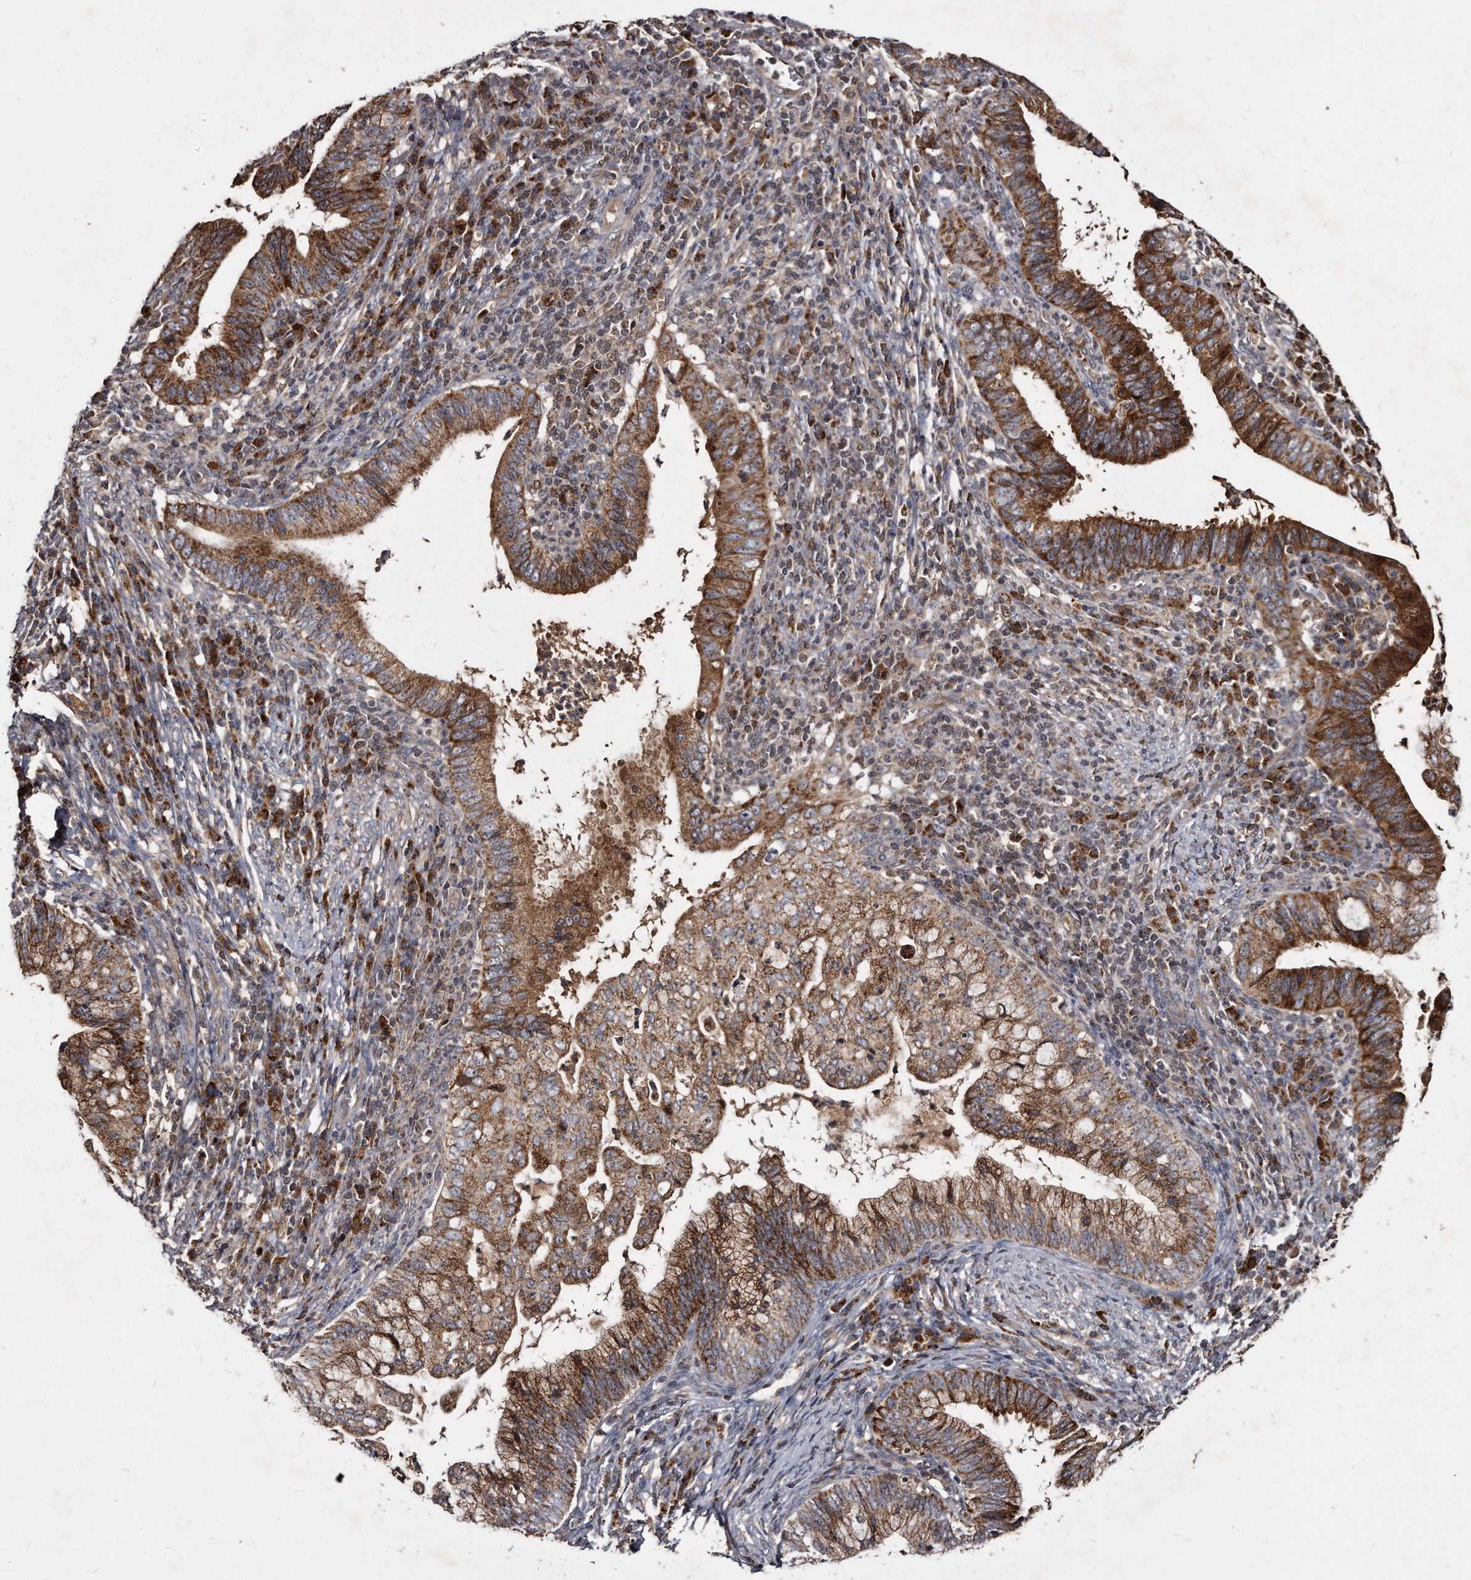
{"staining": {"intensity": "strong", "quantity": ">75%", "location": "cytoplasmic/membranous"}, "tissue": "cervical cancer", "cell_type": "Tumor cells", "image_type": "cancer", "snomed": [{"axis": "morphology", "description": "Adenocarcinoma, NOS"}, {"axis": "topography", "description": "Cervix"}], "caption": "This is a micrograph of IHC staining of cervical adenocarcinoma, which shows strong staining in the cytoplasmic/membranous of tumor cells.", "gene": "FAM136A", "patient": {"sex": "female", "age": 36}}